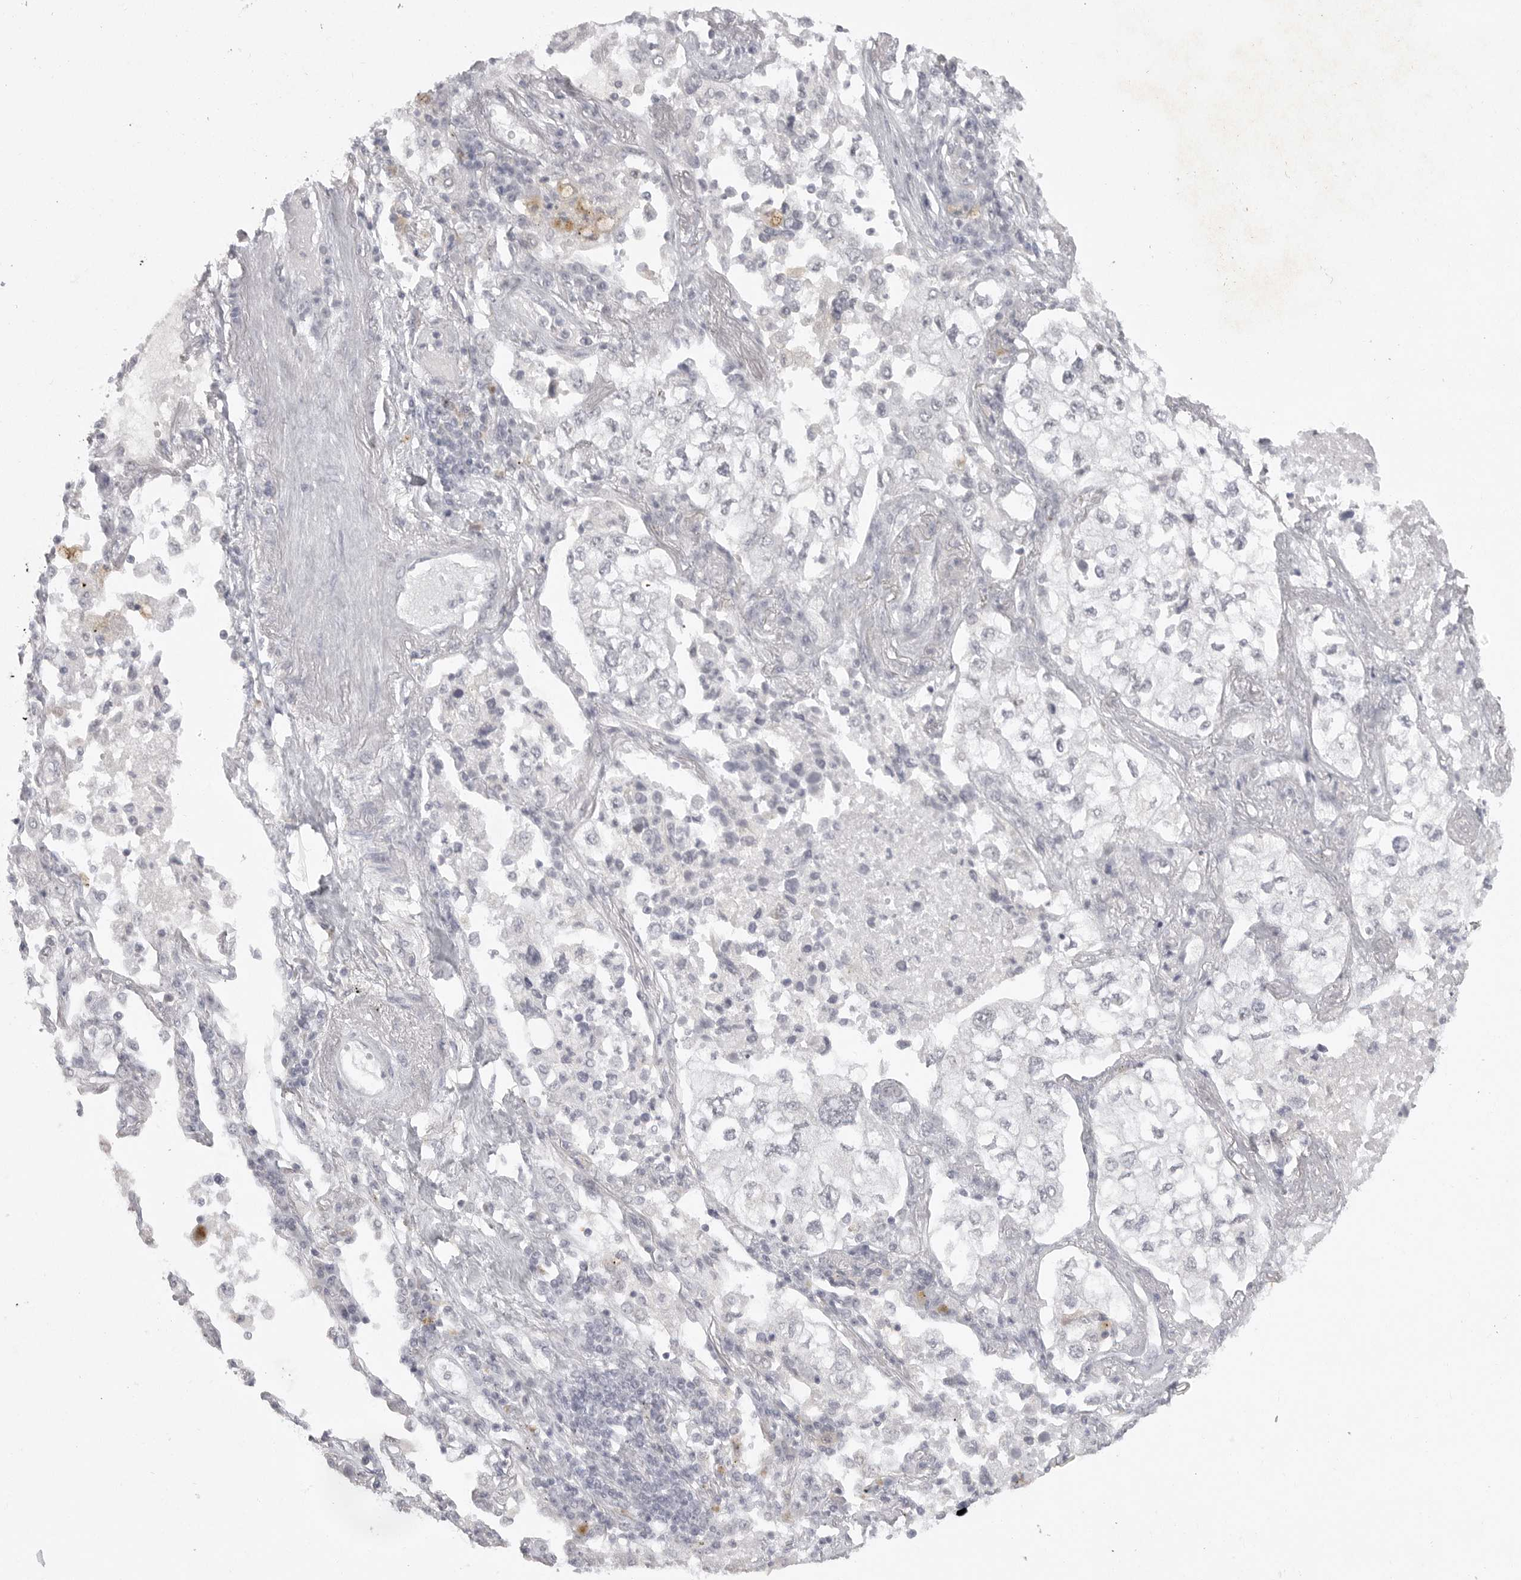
{"staining": {"intensity": "negative", "quantity": "none", "location": "none"}, "tissue": "lung cancer", "cell_type": "Tumor cells", "image_type": "cancer", "snomed": [{"axis": "morphology", "description": "Adenocarcinoma, NOS"}, {"axis": "topography", "description": "Lung"}], "caption": "DAB (3,3'-diaminobenzidine) immunohistochemical staining of lung cancer demonstrates no significant expression in tumor cells.", "gene": "TCTN3", "patient": {"sex": "male", "age": 63}}